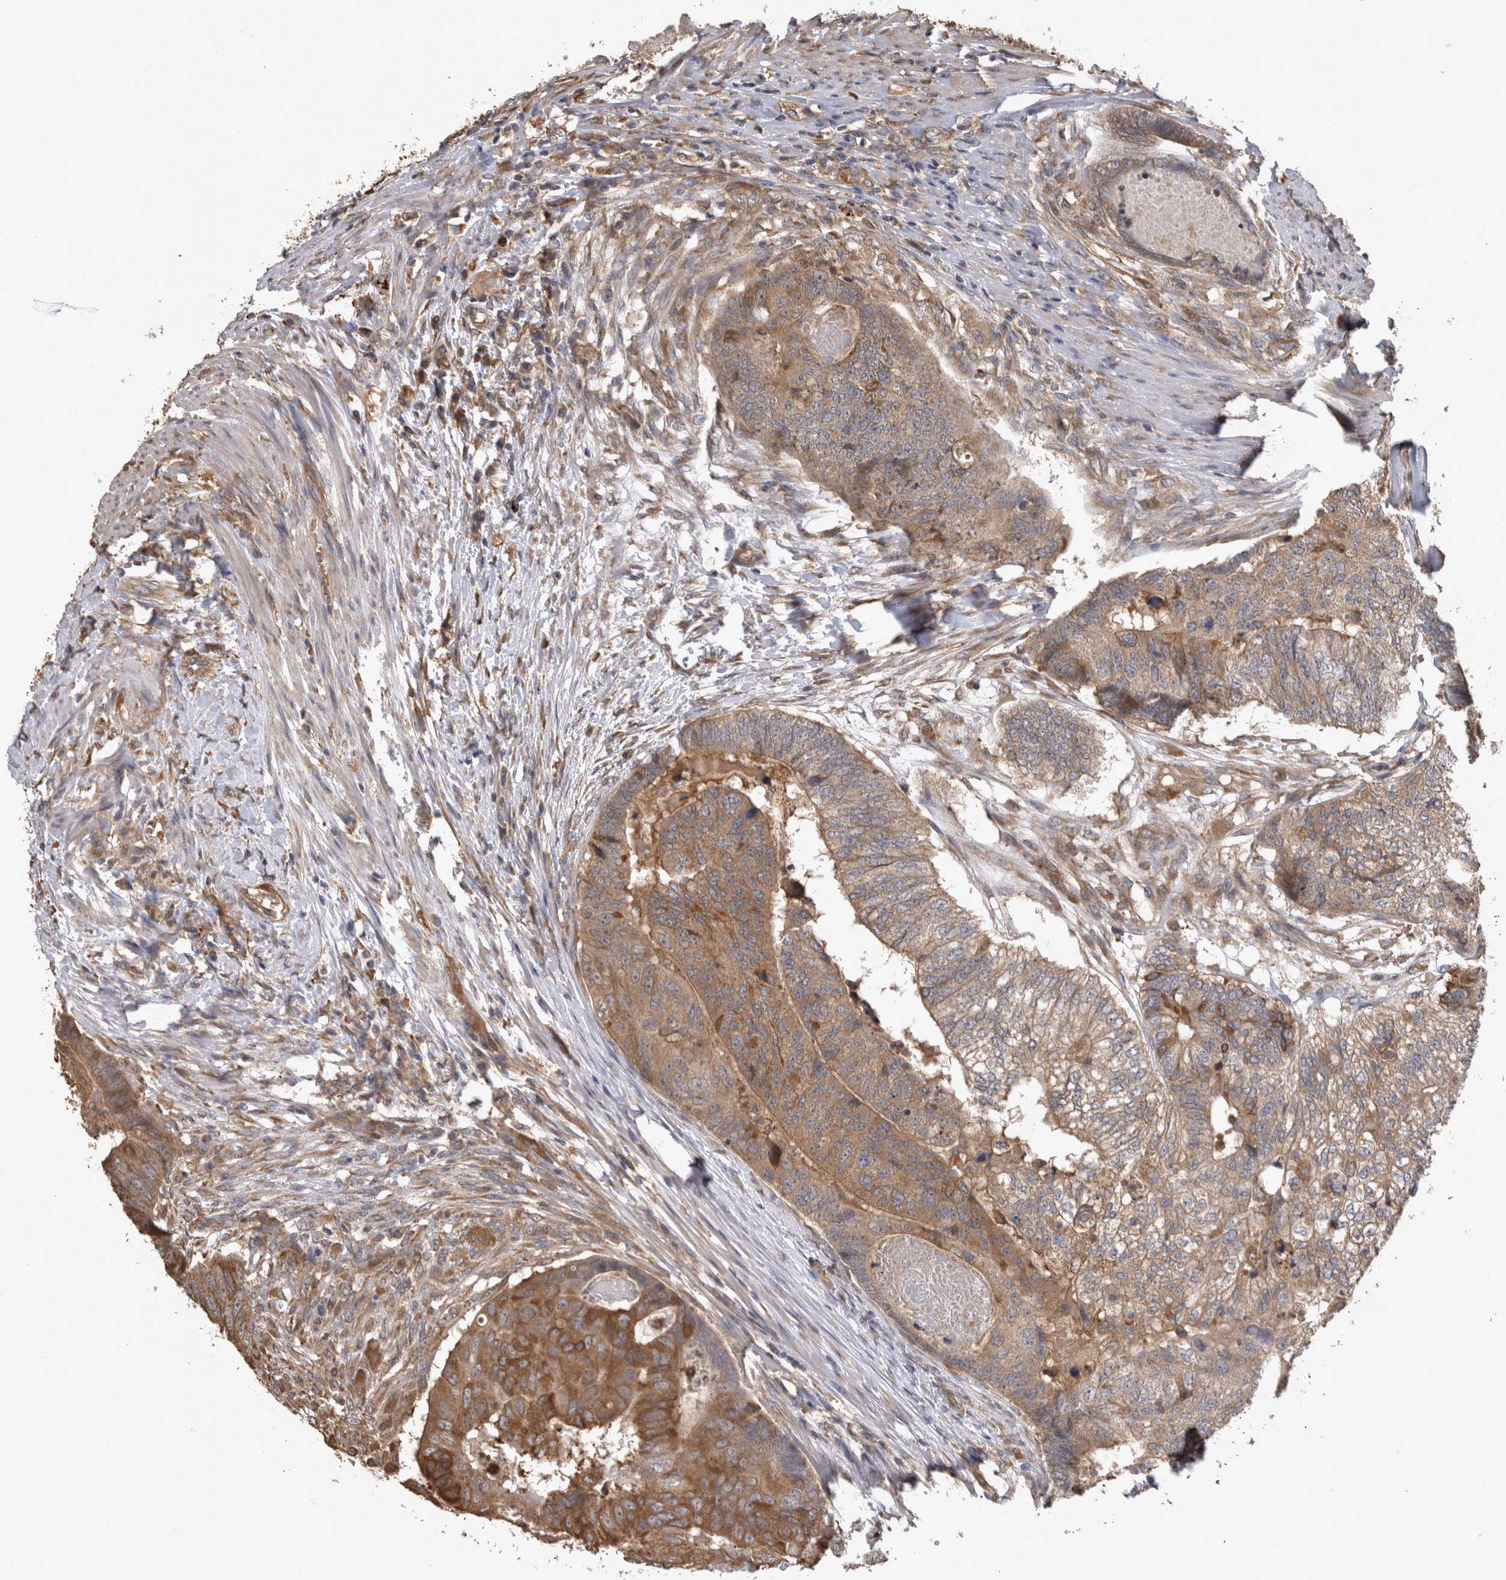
{"staining": {"intensity": "moderate", "quantity": ">75%", "location": "cytoplasmic/membranous"}, "tissue": "colorectal cancer", "cell_type": "Tumor cells", "image_type": "cancer", "snomed": [{"axis": "morphology", "description": "Adenocarcinoma, NOS"}, {"axis": "topography", "description": "Colon"}], "caption": "High-magnification brightfield microscopy of colorectal cancer stained with DAB (brown) and counterstained with hematoxylin (blue). tumor cells exhibit moderate cytoplasmic/membranous expression is seen in approximately>75% of cells.", "gene": "TMED7", "patient": {"sex": "female", "age": 67}}